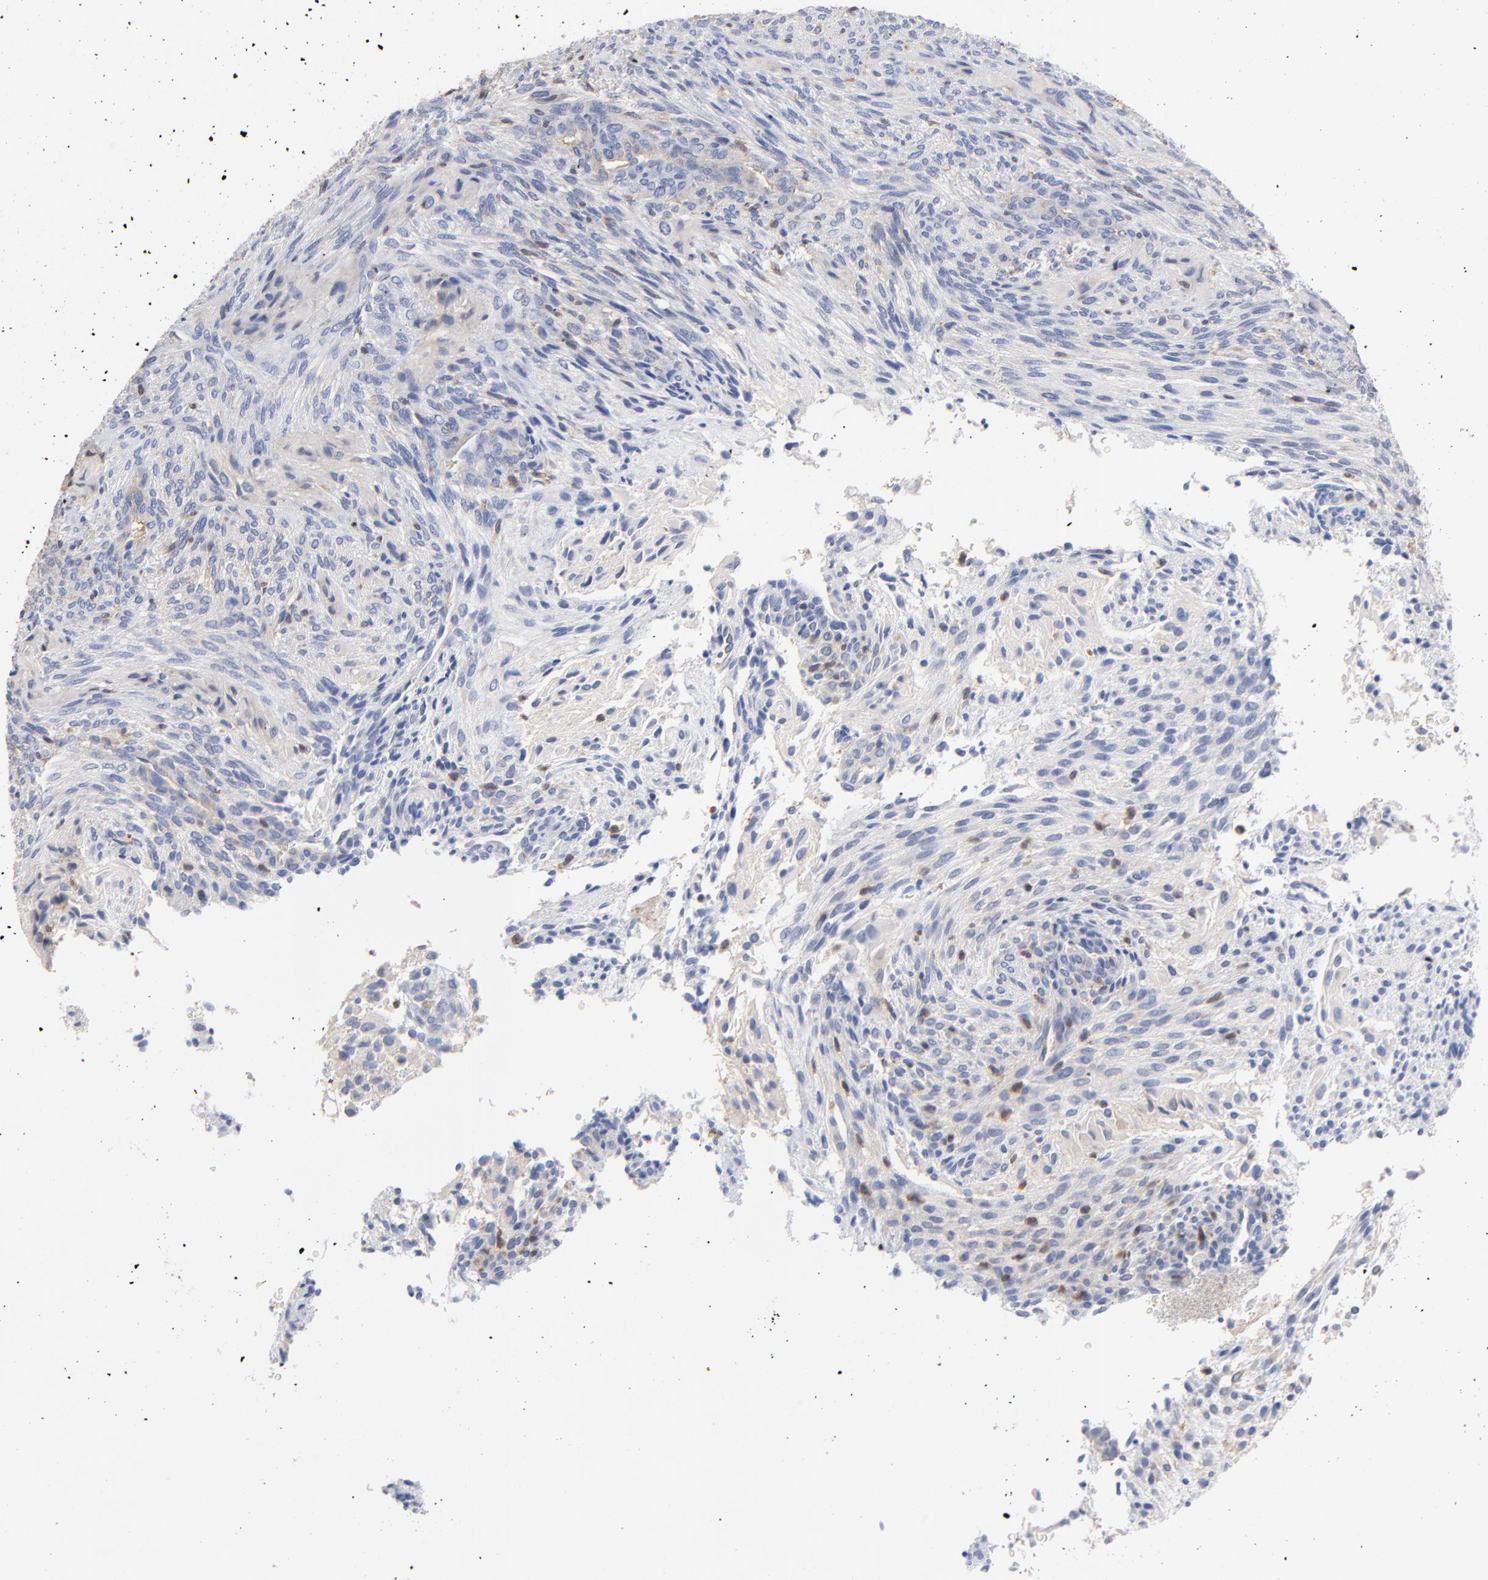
{"staining": {"intensity": "weak", "quantity": "<25%", "location": "cytoplasmic/membranous"}, "tissue": "glioma", "cell_type": "Tumor cells", "image_type": "cancer", "snomed": [{"axis": "morphology", "description": "Glioma, malignant, High grade"}, {"axis": "topography", "description": "Cerebral cortex"}], "caption": "IHC micrograph of neoplastic tissue: malignant glioma (high-grade) stained with DAB displays no significant protein expression in tumor cells.", "gene": "CAB39L", "patient": {"sex": "female", "age": 55}}